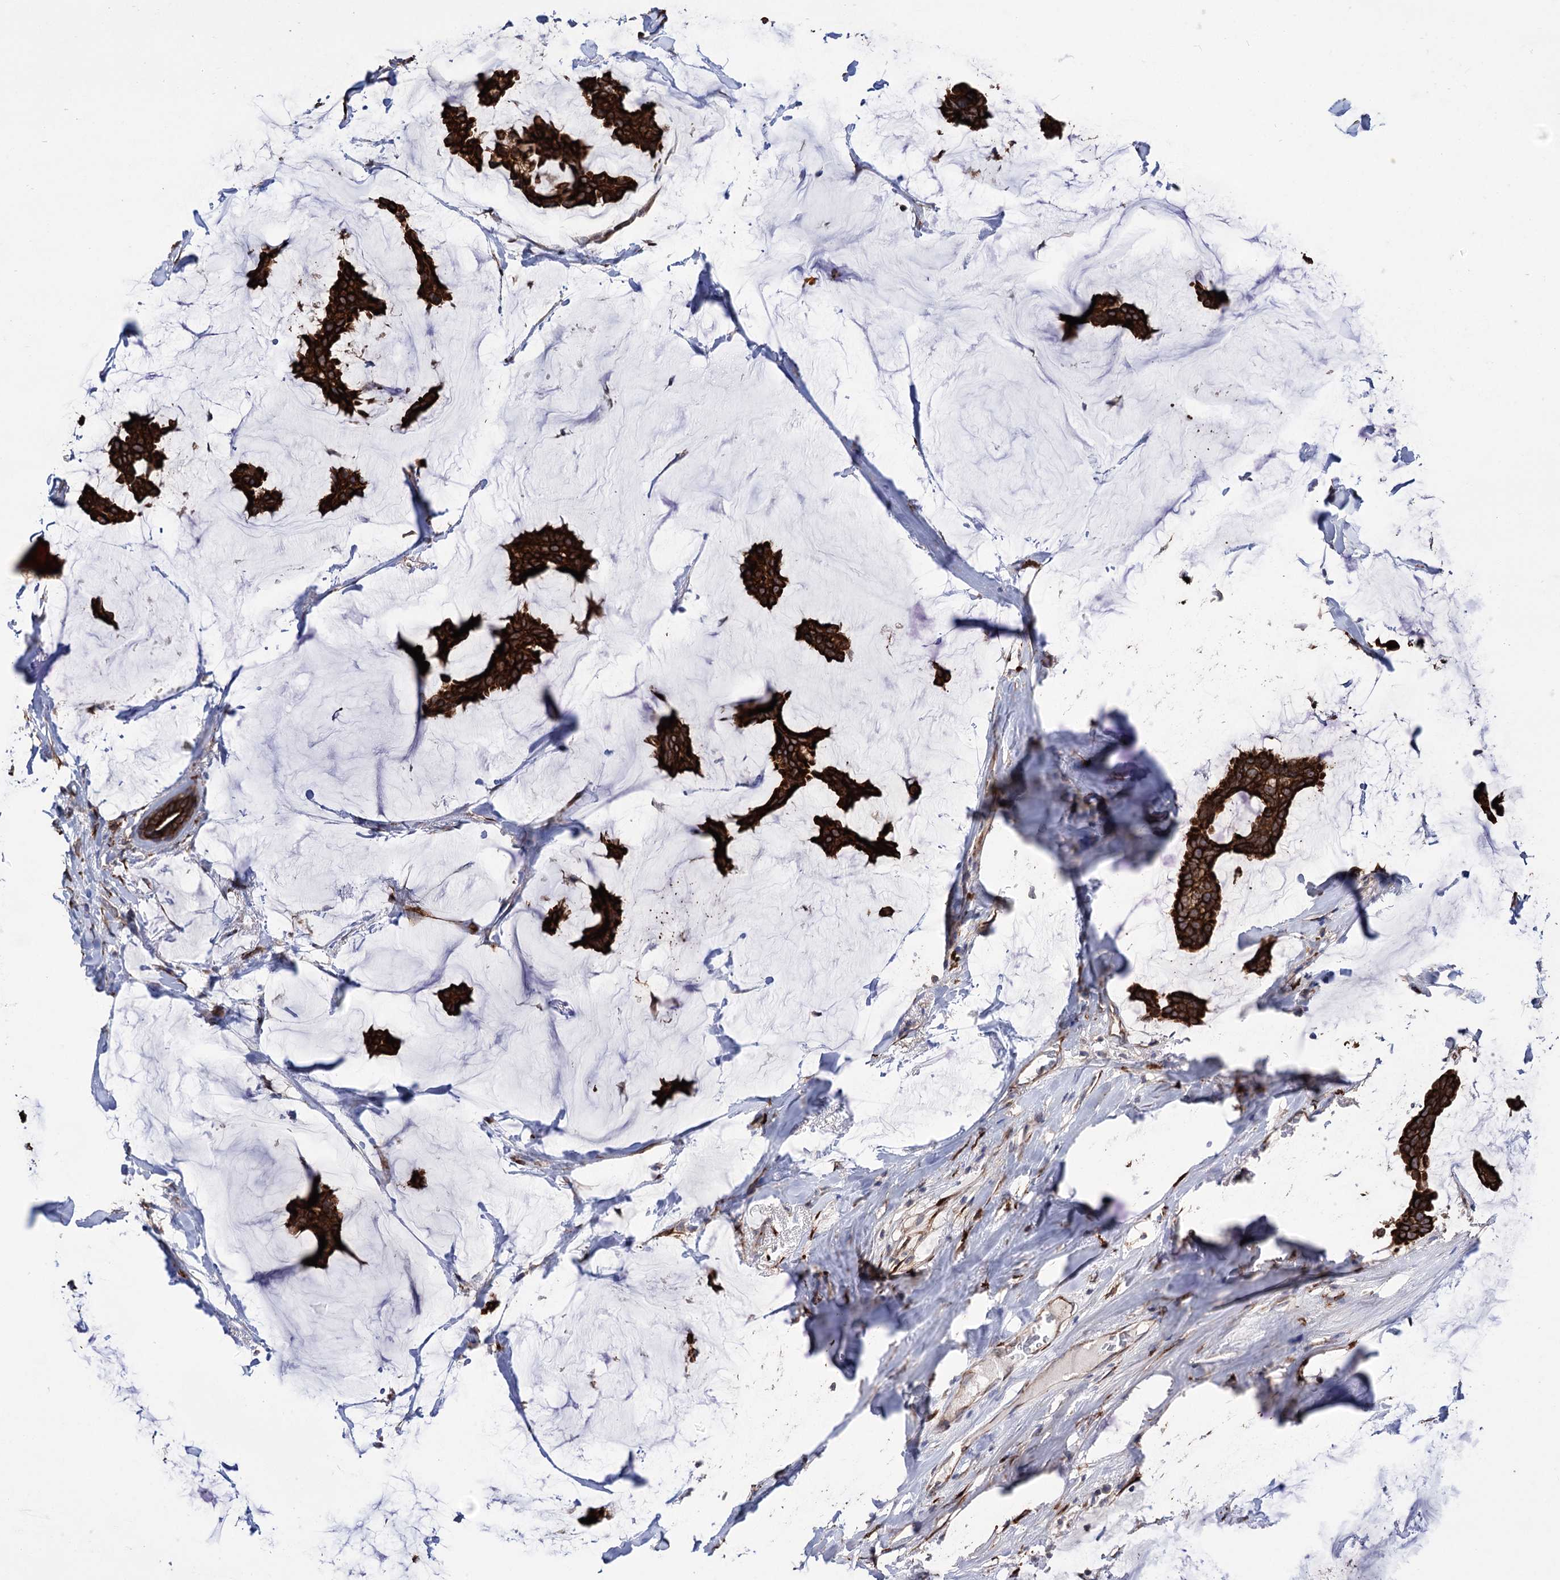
{"staining": {"intensity": "strong", "quantity": ">75%", "location": "cytoplasmic/membranous"}, "tissue": "breast cancer", "cell_type": "Tumor cells", "image_type": "cancer", "snomed": [{"axis": "morphology", "description": "Duct carcinoma"}, {"axis": "topography", "description": "Breast"}], "caption": "Intraductal carcinoma (breast) tissue displays strong cytoplasmic/membranous staining in about >75% of tumor cells (DAB IHC, brown staining for protein, blue staining for nuclei).", "gene": "CDAN1", "patient": {"sex": "female", "age": 93}}